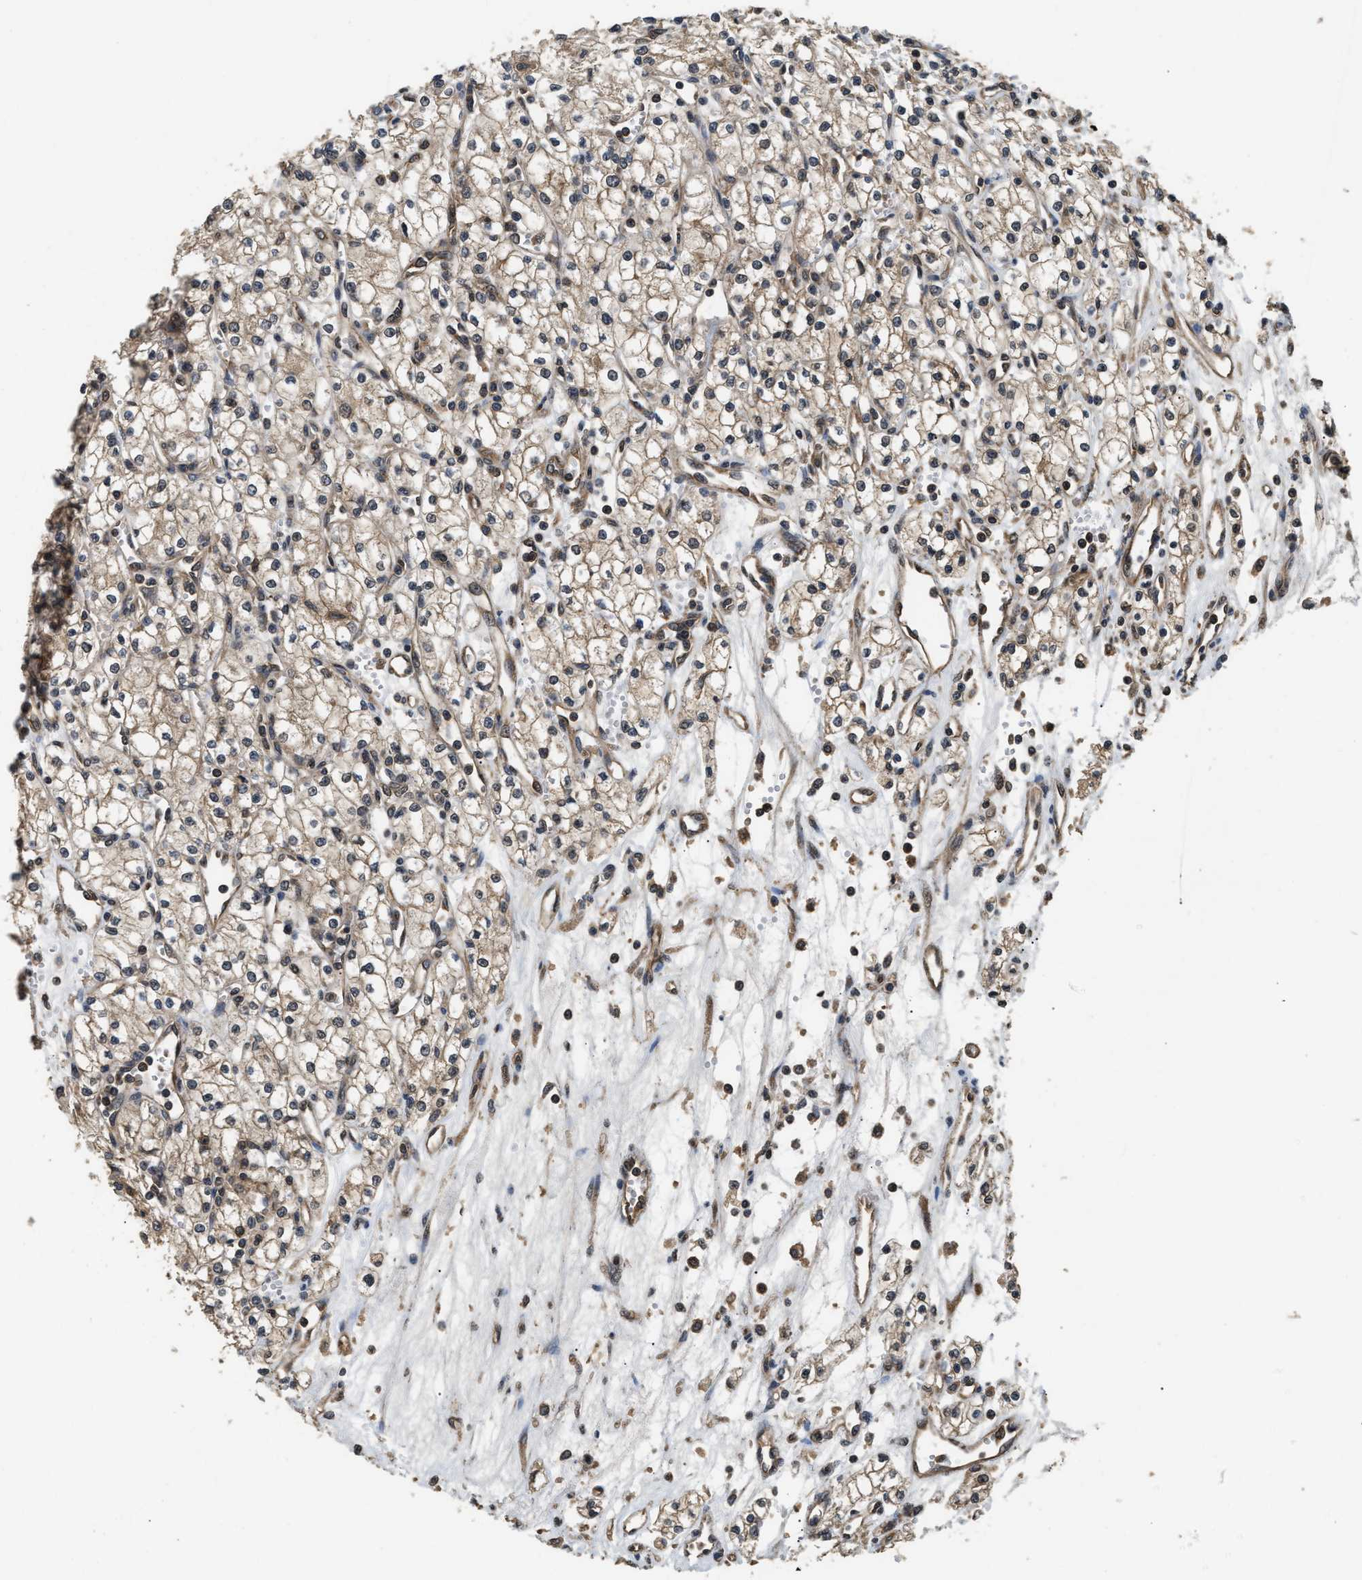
{"staining": {"intensity": "weak", "quantity": ">75%", "location": "cytoplasmic/membranous"}, "tissue": "renal cancer", "cell_type": "Tumor cells", "image_type": "cancer", "snomed": [{"axis": "morphology", "description": "Adenocarcinoma, NOS"}, {"axis": "topography", "description": "Kidney"}], "caption": "Protein staining of renal cancer tissue reveals weak cytoplasmic/membranous expression in about >75% of tumor cells. (DAB (3,3'-diaminobenzidine) IHC, brown staining for protein, blue staining for nuclei).", "gene": "DNAJC2", "patient": {"sex": "male", "age": 59}}